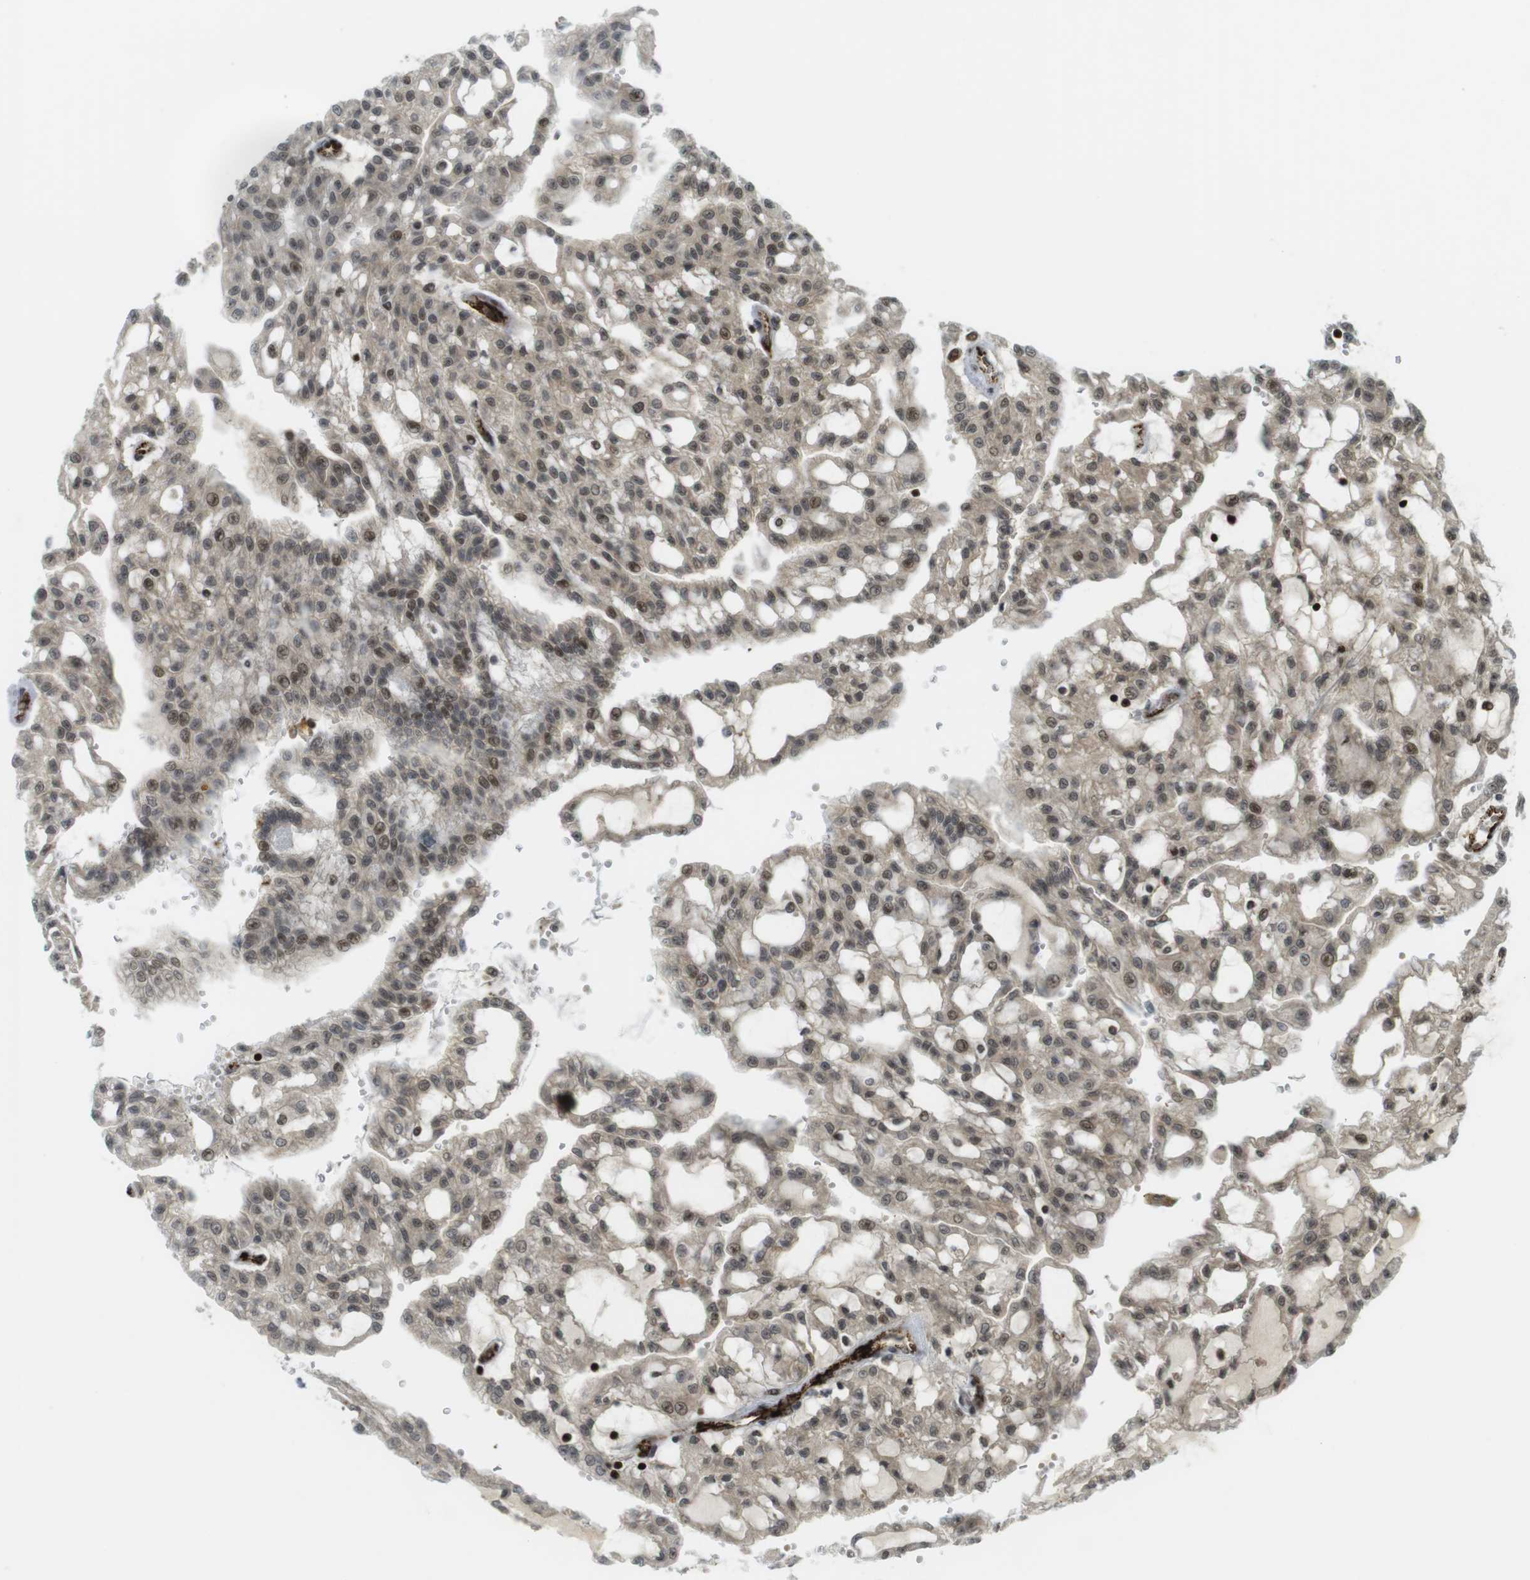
{"staining": {"intensity": "moderate", "quantity": ">75%", "location": "cytoplasmic/membranous,nuclear"}, "tissue": "renal cancer", "cell_type": "Tumor cells", "image_type": "cancer", "snomed": [{"axis": "morphology", "description": "Adenocarcinoma, NOS"}, {"axis": "topography", "description": "Kidney"}], "caption": "A high-resolution photomicrograph shows immunohistochemistry (IHC) staining of renal cancer (adenocarcinoma), which displays moderate cytoplasmic/membranous and nuclear expression in approximately >75% of tumor cells.", "gene": "PPP1R13B", "patient": {"sex": "male", "age": 63}}